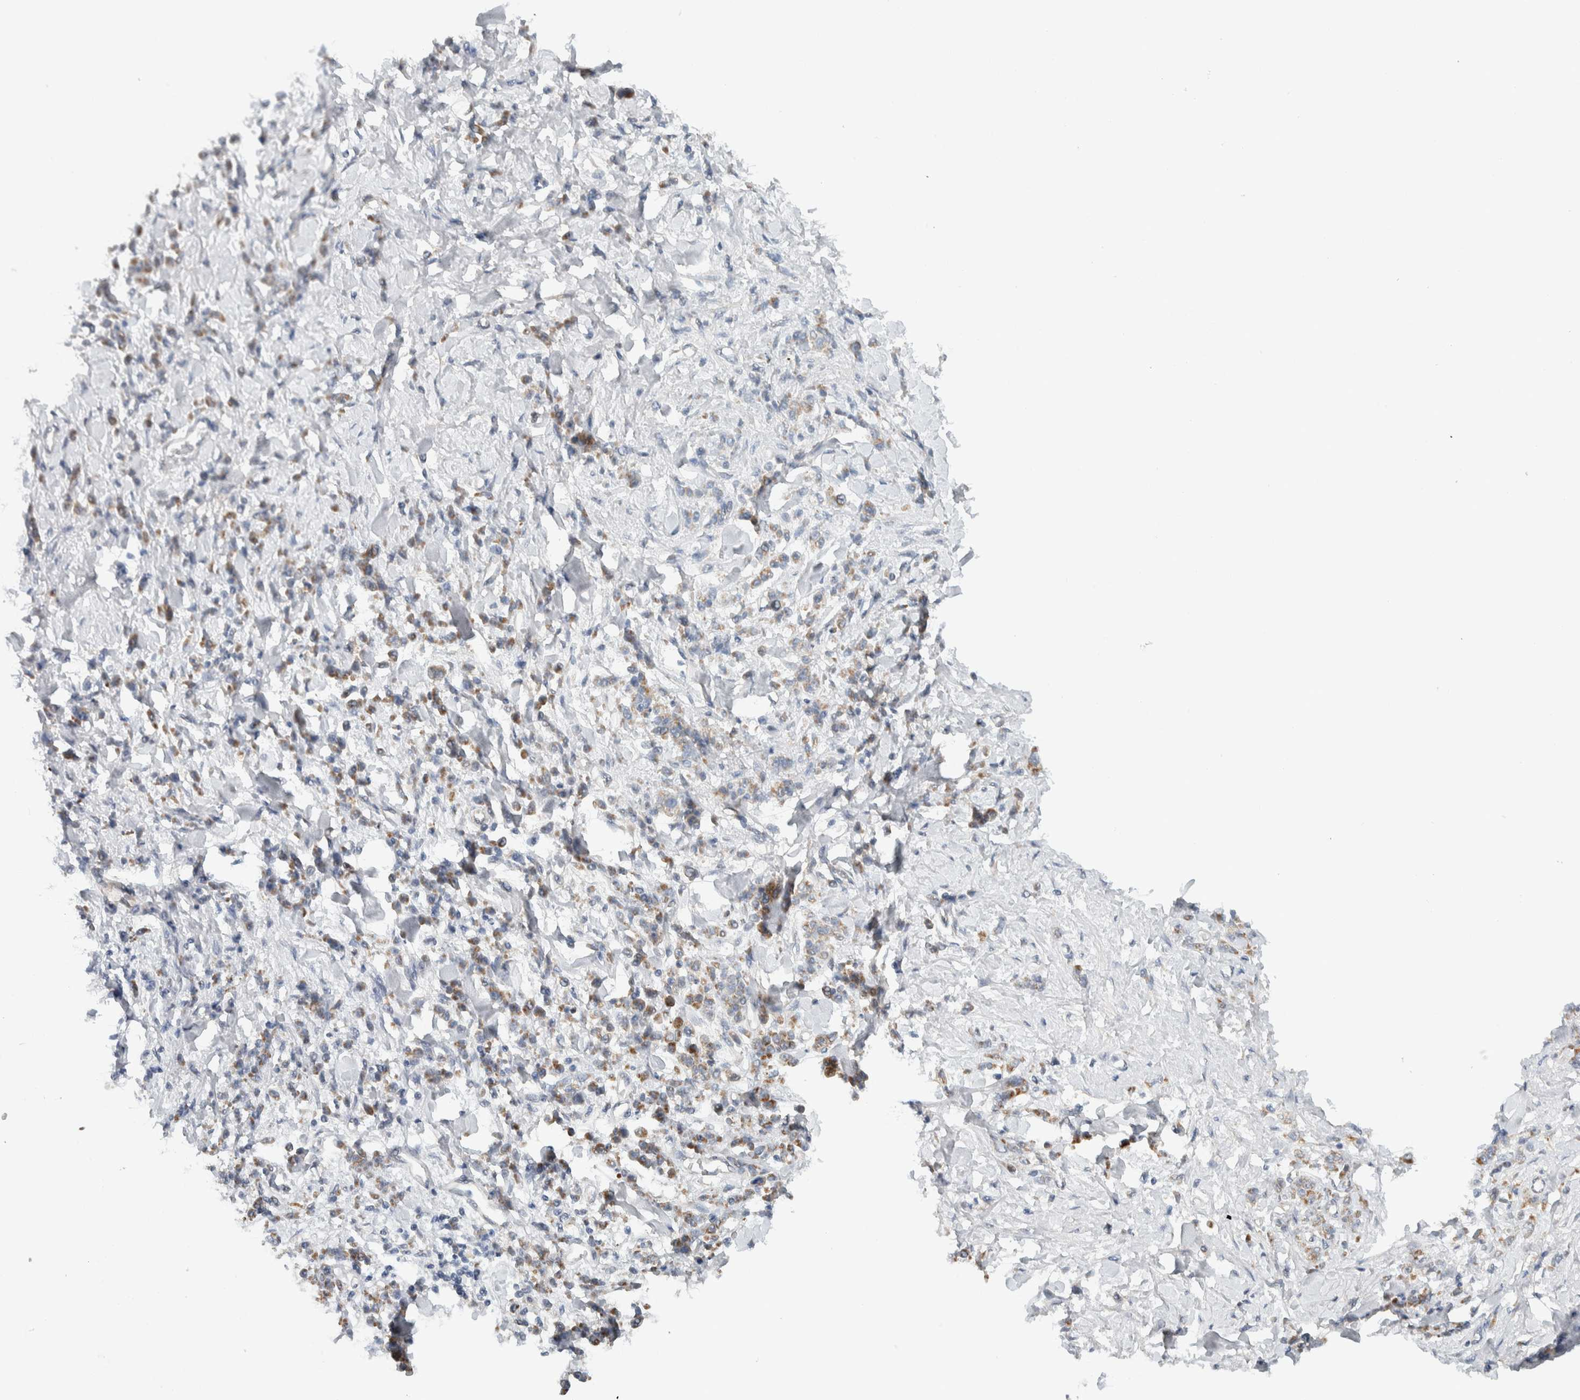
{"staining": {"intensity": "moderate", "quantity": ">75%", "location": "cytoplasmic/membranous"}, "tissue": "stomach cancer", "cell_type": "Tumor cells", "image_type": "cancer", "snomed": [{"axis": "morphology", "description": "Normal tissue, NOS"}, {"axis": "morphology", "description": "Adenocarcinoma, NOS"}, {"axis": "topography", "description": "Stomach"}], "caption": "Brown immunohistochemical staining in adenocarcinoma (stomach) demonstrates moderate cytoplasmic/membranous staining in approximately >75% of tumor cells.", "gene": "RERE", "patient": {"sex": "male", "age": 82}}